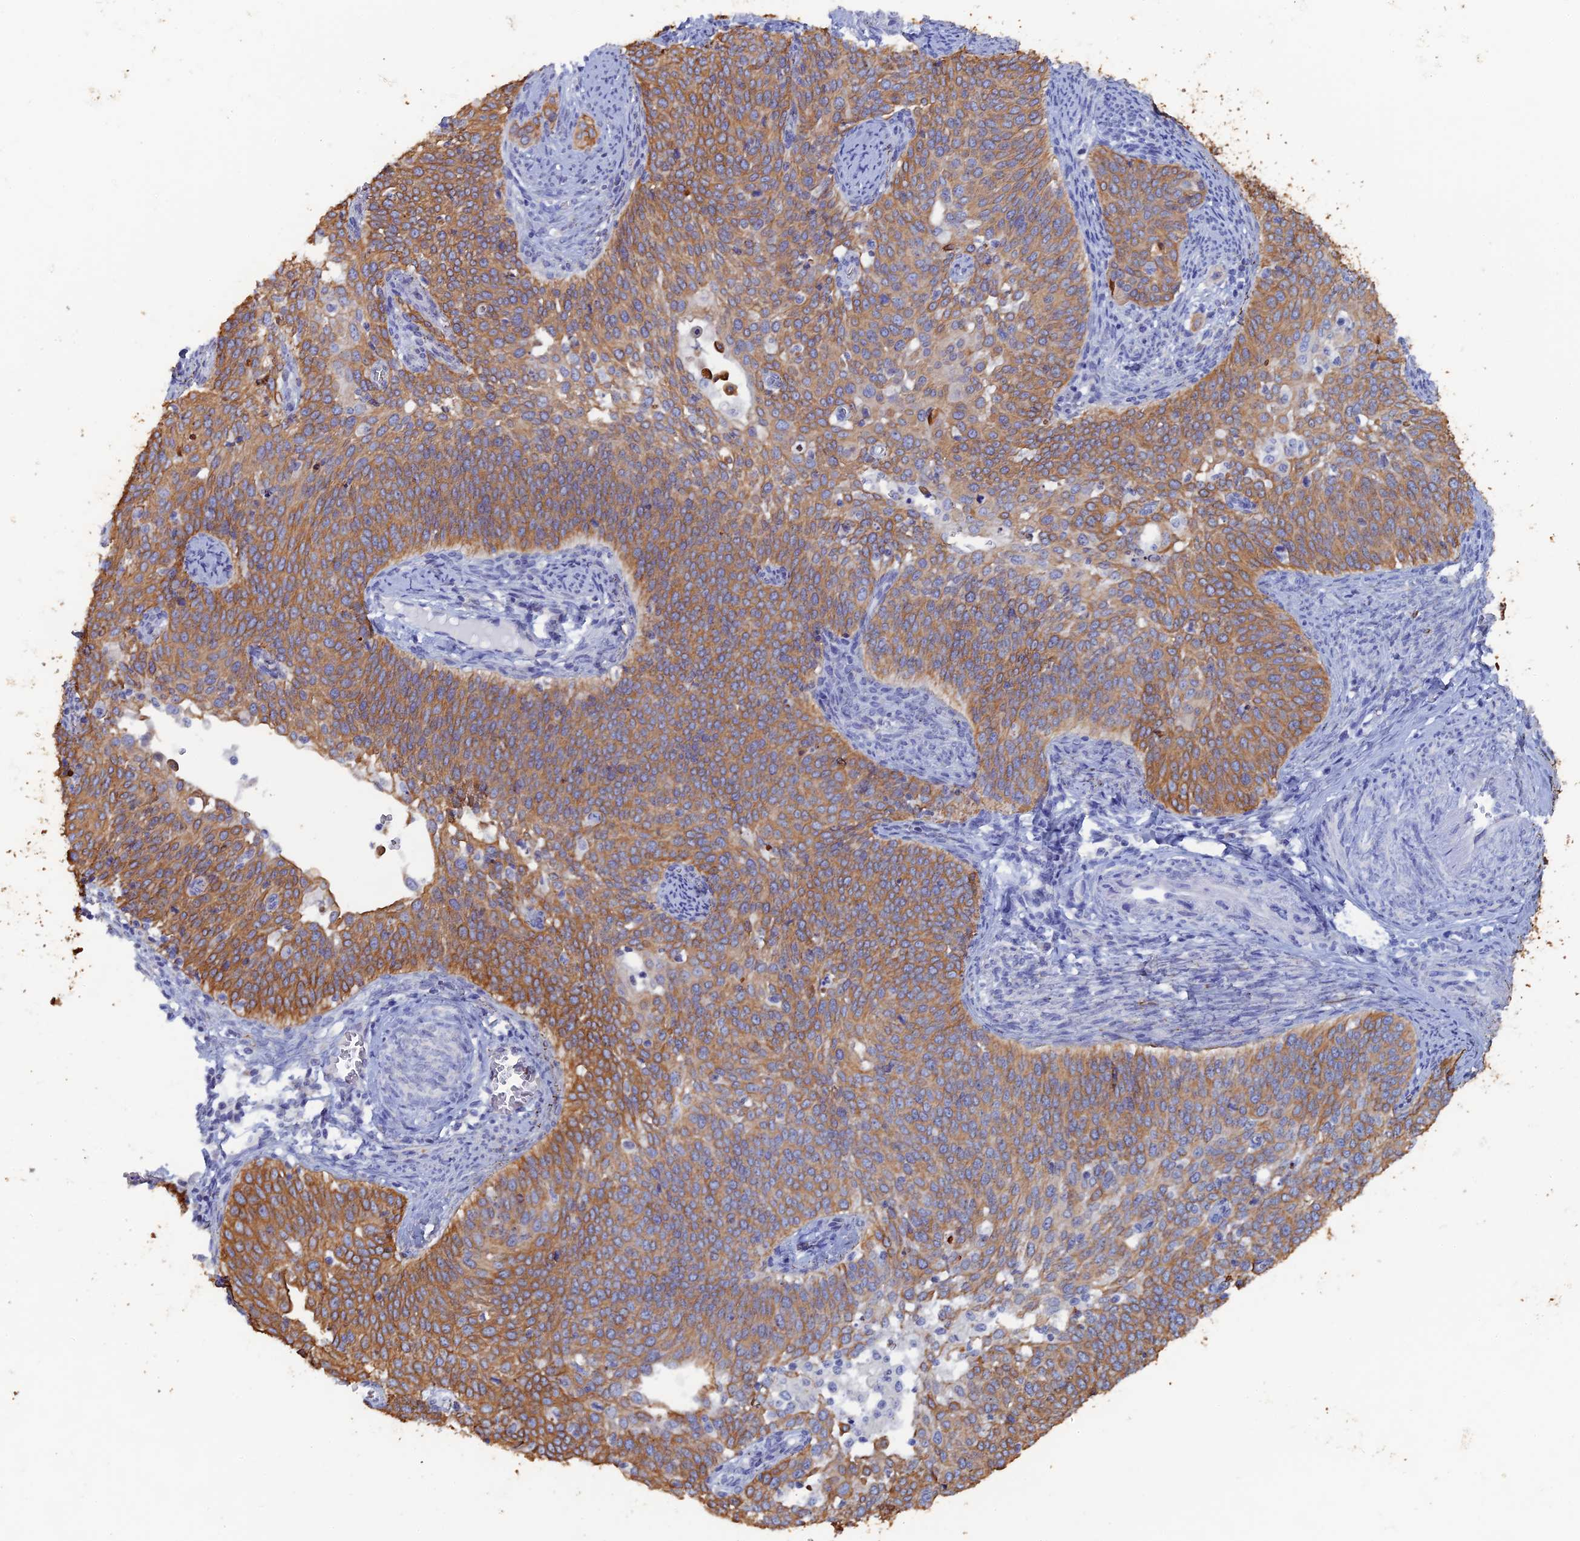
{"staining": {"intensity": "moderate", "quantity": ">75%", "location": "cytoplasmic/membranous"}, "tissue": "cervical cancer", "cell_type": "Tumor cells", "image_type": "cancer", "snomed": [{"axis": "morphology", "description": "Squamous cell carcinoma, NOS"}, {"axis": "topography", "description": "Cervix"}], "caption": "There is medium levels of moderate cytoplasmic/membranous expression in tumor cells of squamous cell carcinoma (cervical), as demonstrated by immunohistochemical staining (brown color).", "gene": "SRFBP1", "patient": {"sex": "female", "age": 44}}